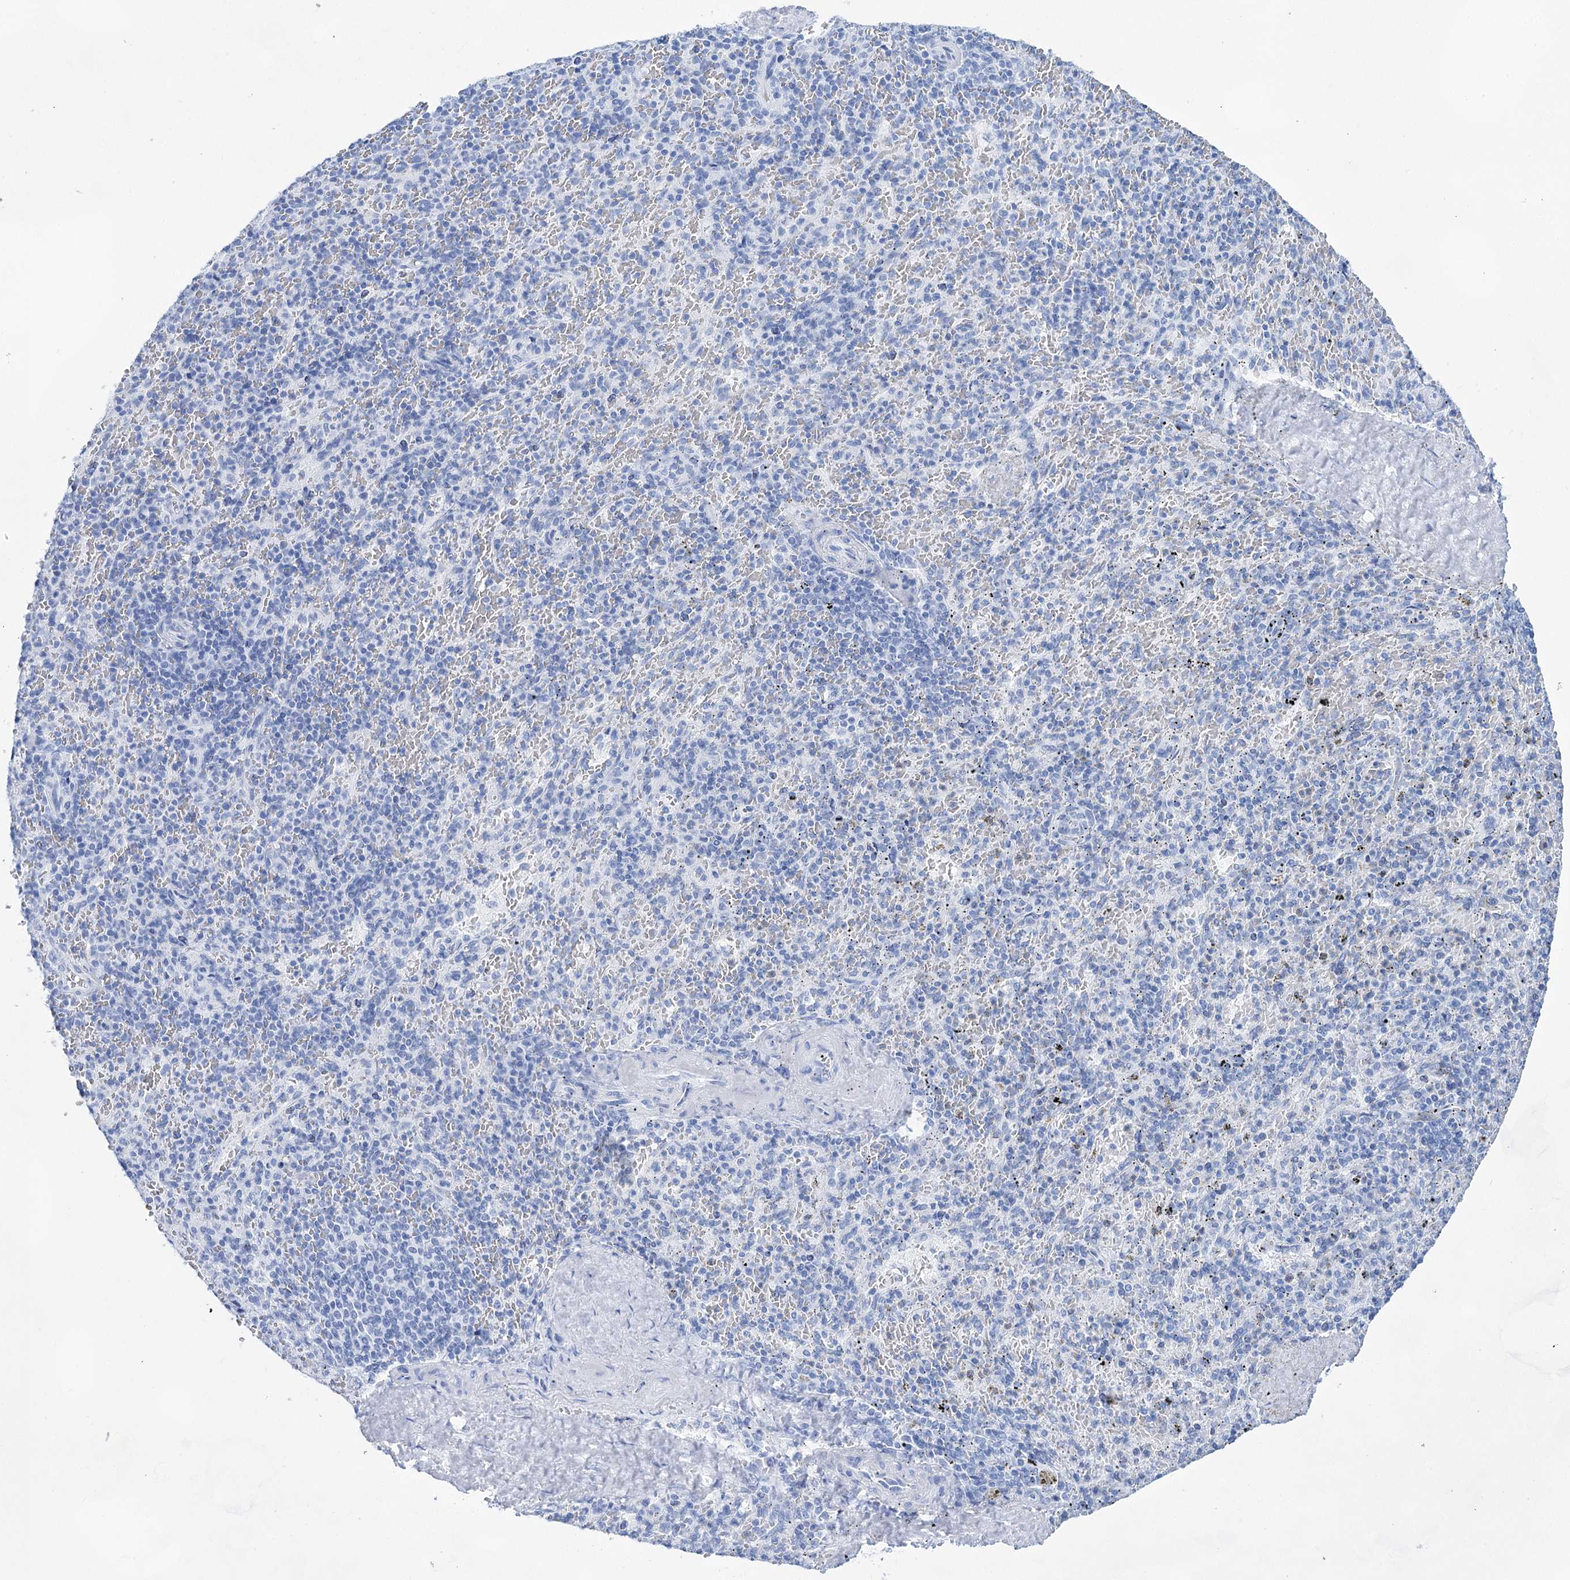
{"staining": {"intensity": "negative", "quantity": "none", "location": "none"}, "tissue": "spleen", "cell_type": "Cells in red pulp", "image_type": "normal", "snomed": [{"axis": "morphology", "description": "Normal tissue, NOS"}, {"axis": "topography", "description": "Spleen"}], "caption": "Immunohistochemistry (IHC) histopathology image of unremarkable spleen: spleen stained with DAB demonstrates no significant protein expression in cells in red pulp.", "gene": "LALBA", "patient": {"sex": "male", "age": 82}}